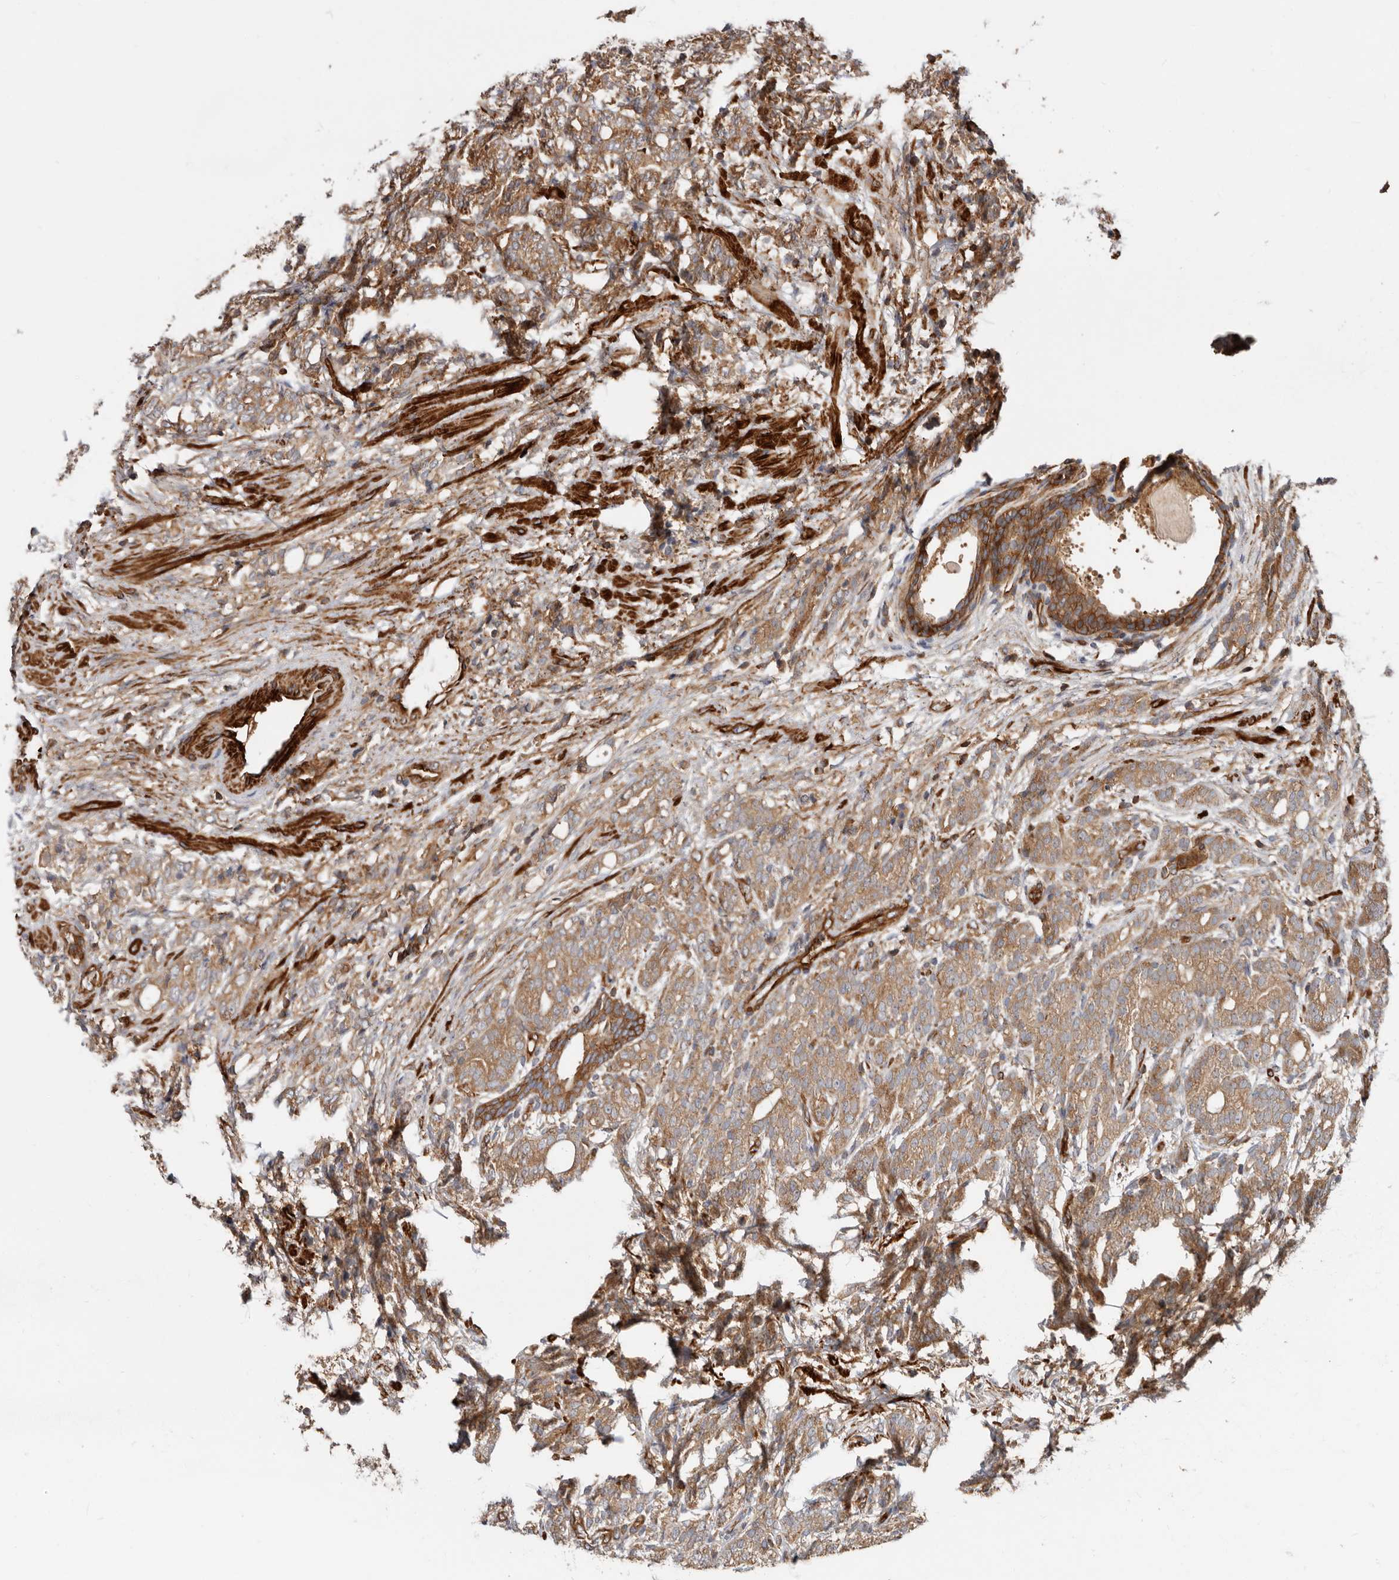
{"staining": {"intensity": "moderate", "quantity": ">75%", "location": "cytoplasmic/membranous"}, "tissue": "prostate cancer", "cell_type": "Tumor cells", "image_type": "cancer", "snomed": [{"axis": "morphology", "description": "Adenocarcinoma, High grade"}, {"axis": "topography", "description": "Prostate"}], "caption": "Prostate high-grade adenocarcinoma tissue exhibits moderate cytoplasmic/membranous expression in about >75% of tumor cells (Stains: DAB in brown, nuclei in blue, Microscopy: brightfield microscopy at high magnification).", "gene": "TMC7", "patient": {"sex": "male", "age": 57}}